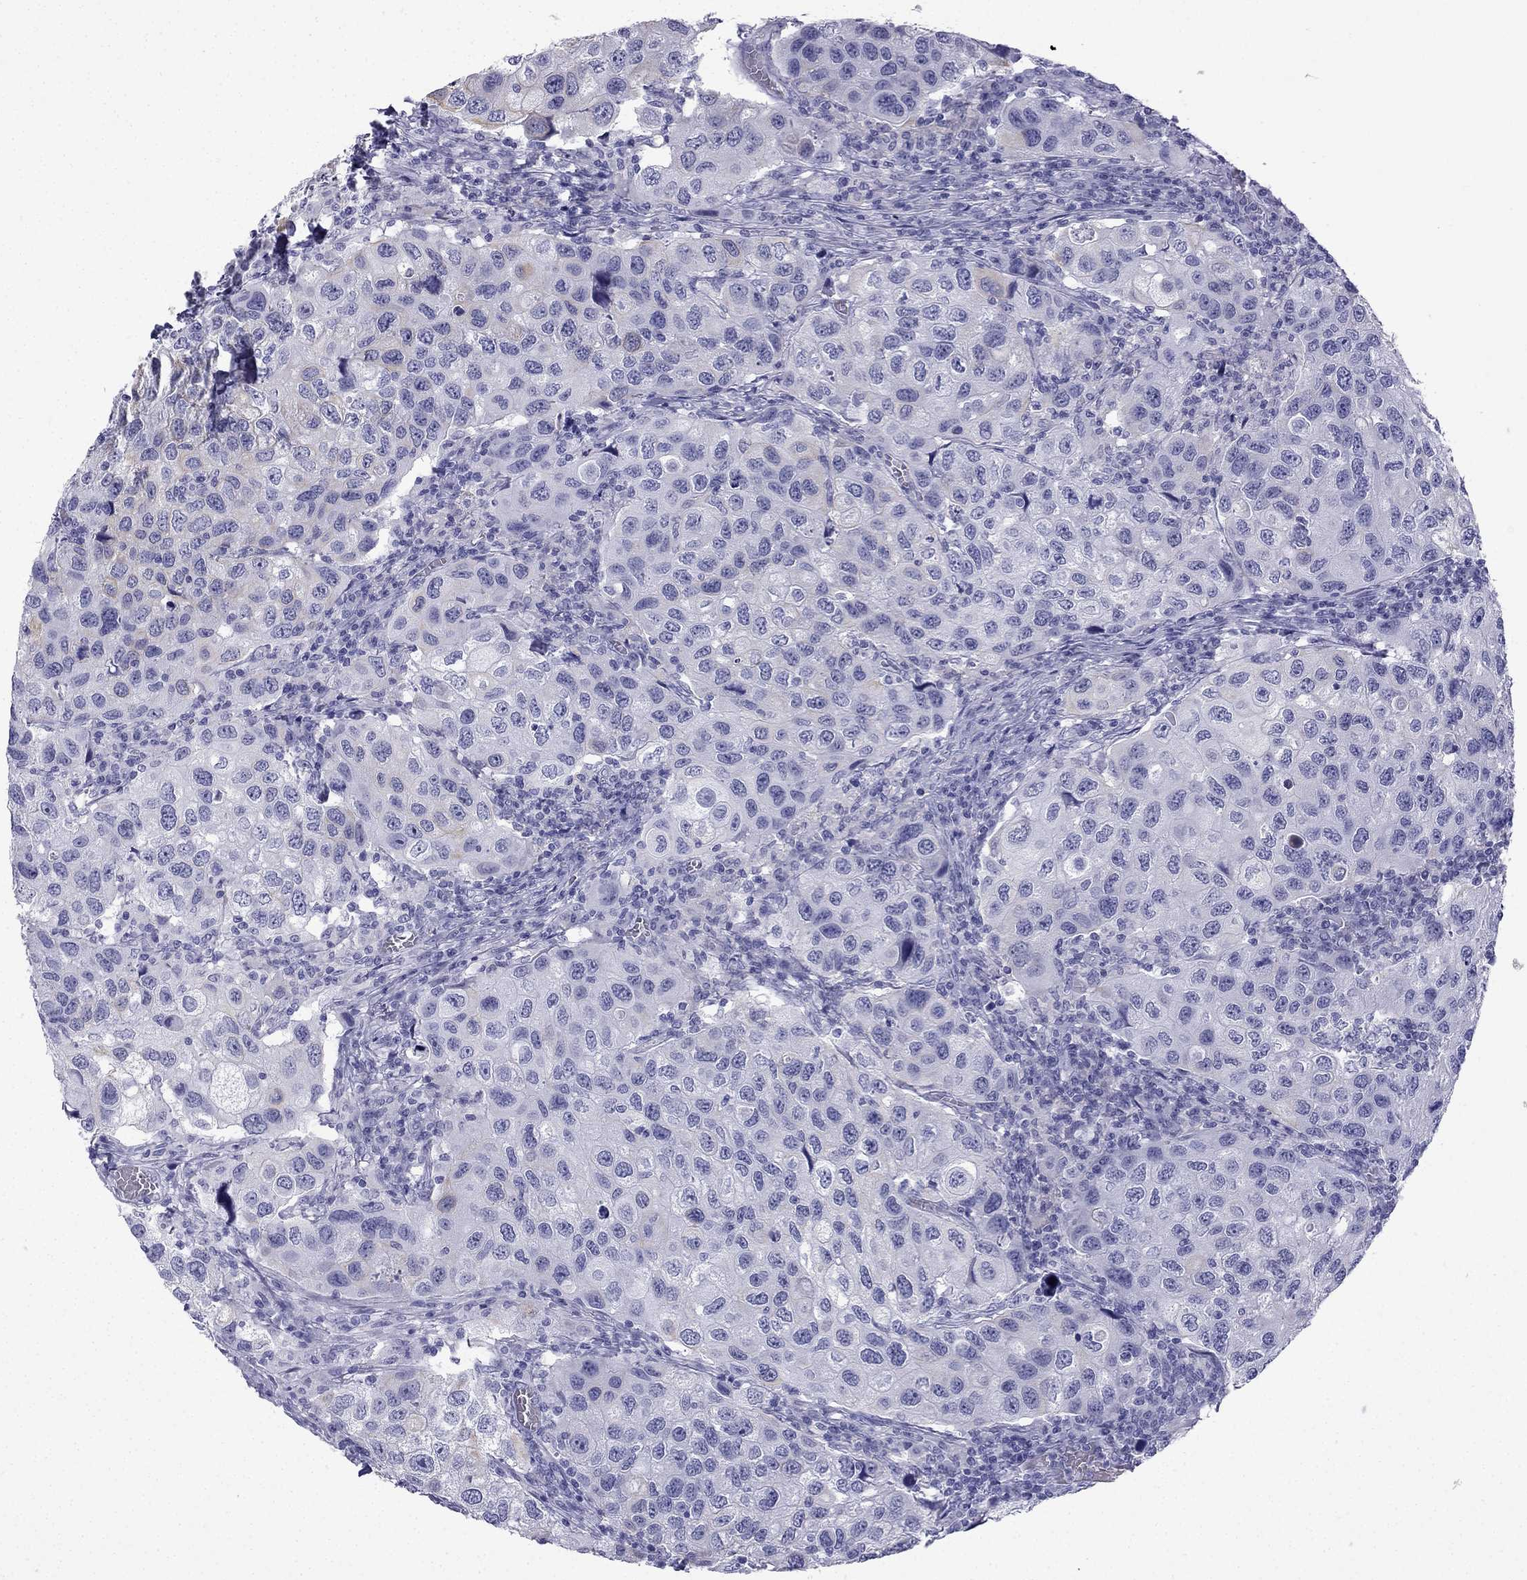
{"staining": {"intensity": "negative", "quantity": "none", "location": "none"}, "tissue": "urothelial cancer", "cell_type": "Tumor cells", "image_type": "cancer", "snomed": [{"axis": "morphology", "description": "Urothelial carcinoma, High grade"}, {"axis": "topography", "description": "Urinary bladder"}], "caption": "The histopathology image demonstrates no staining of tumor cells in urothelial cancer.", "gene": "GJA8", "patient": {"sex": "male", "age": 79}}